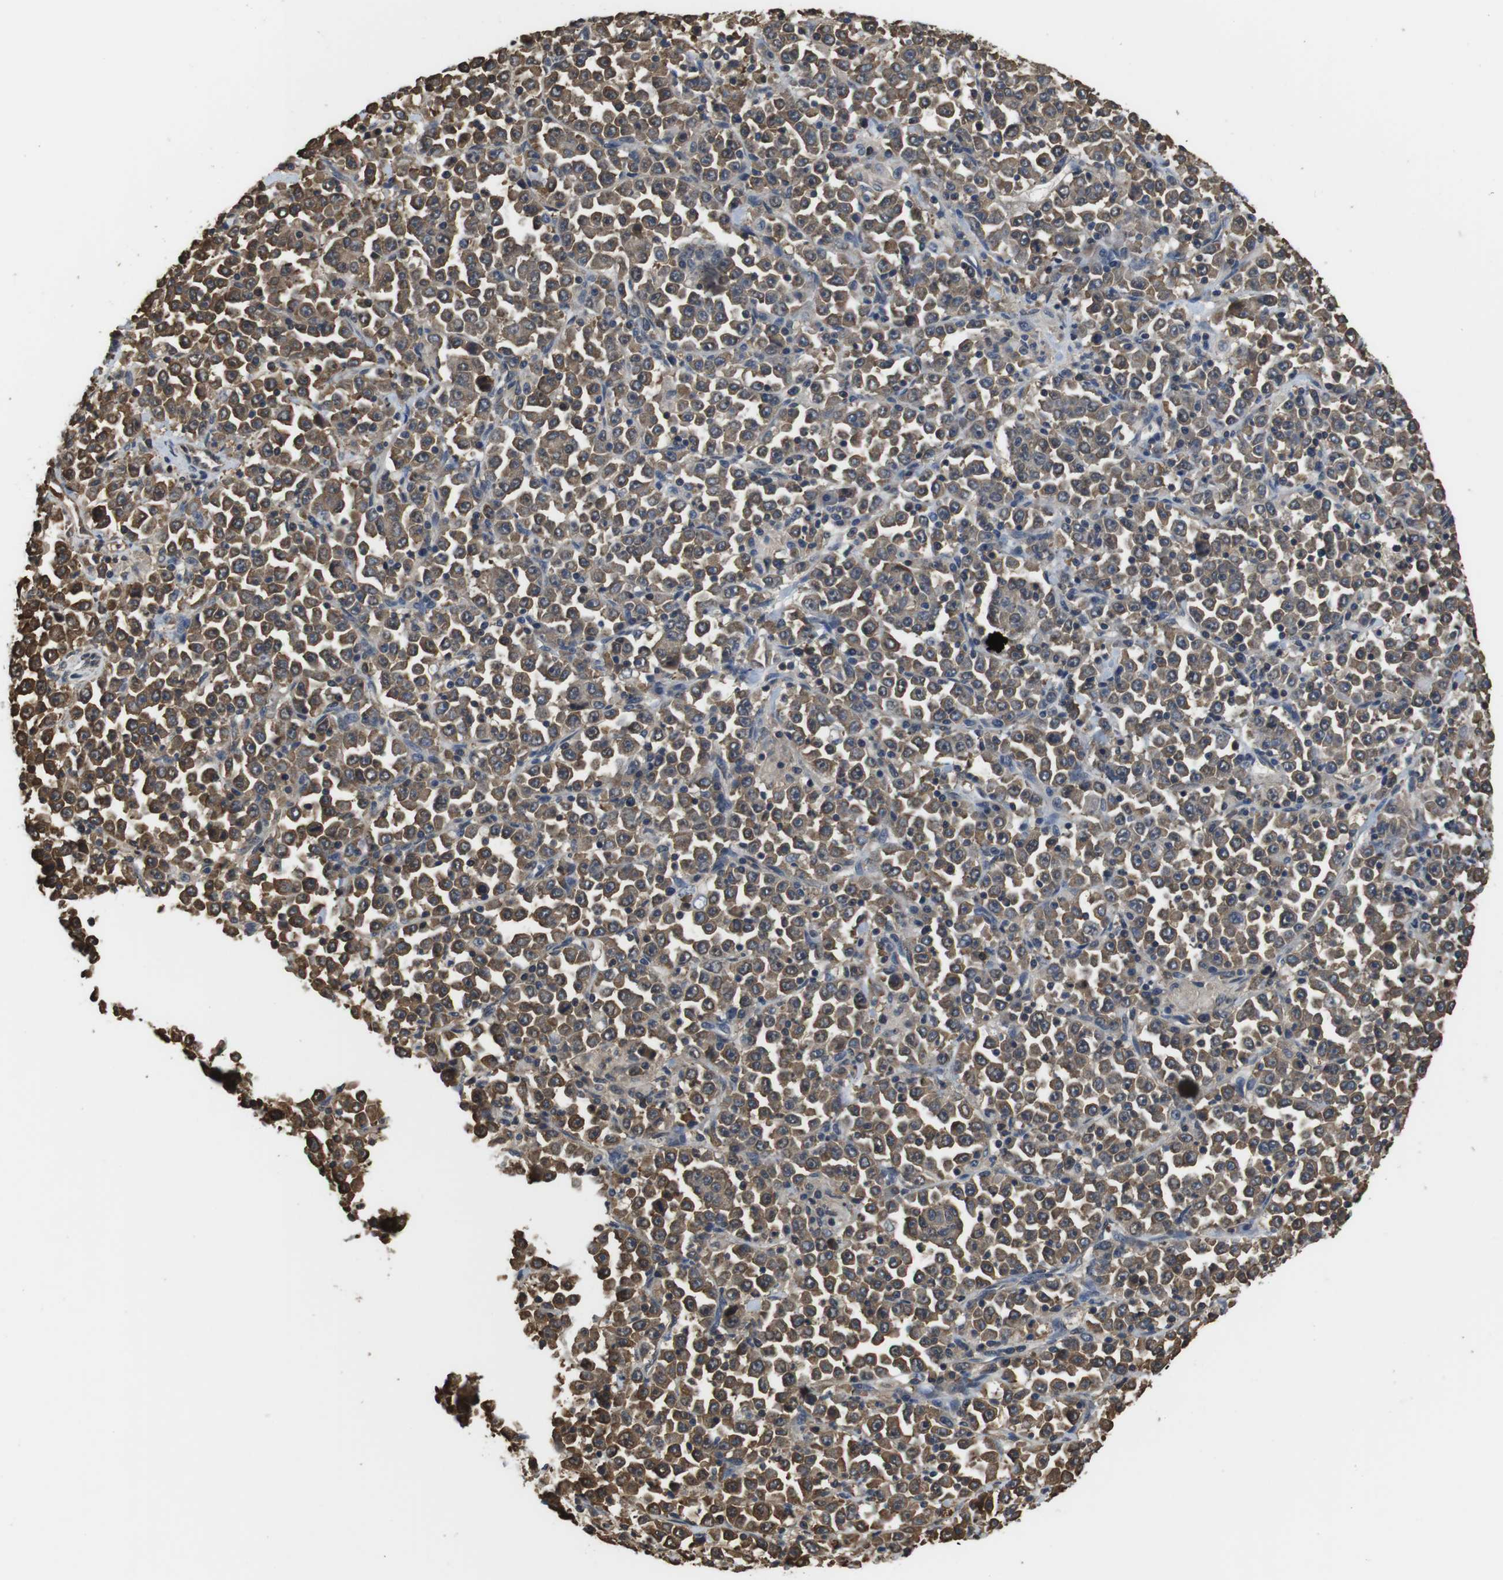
{"staining": {"intensity": "moderate", "quantity": ">75%", "location": "cytoplasmic/membranous"}, "tissue": "stomach cancer", "cell_type": "Tumor cells", "image_type": "cancer", "snomed": [{"axis": "morphology", "description": "Normal tissue, NOS"}, {"axis": "morphology", "description": "Adenocarcinoma, NOS"}, {"axis": "topography", "description": "Stomach, upper"}, {"axis": "topography", "description": "Stomach"}], "caption": "Protein staining exhibits moderate cytoplasmic/membranous expression in approximately >75% of tumor cells in stomach cancer.", "gene": "LDHA", "patient": {"sex": "male", "age": 59}}